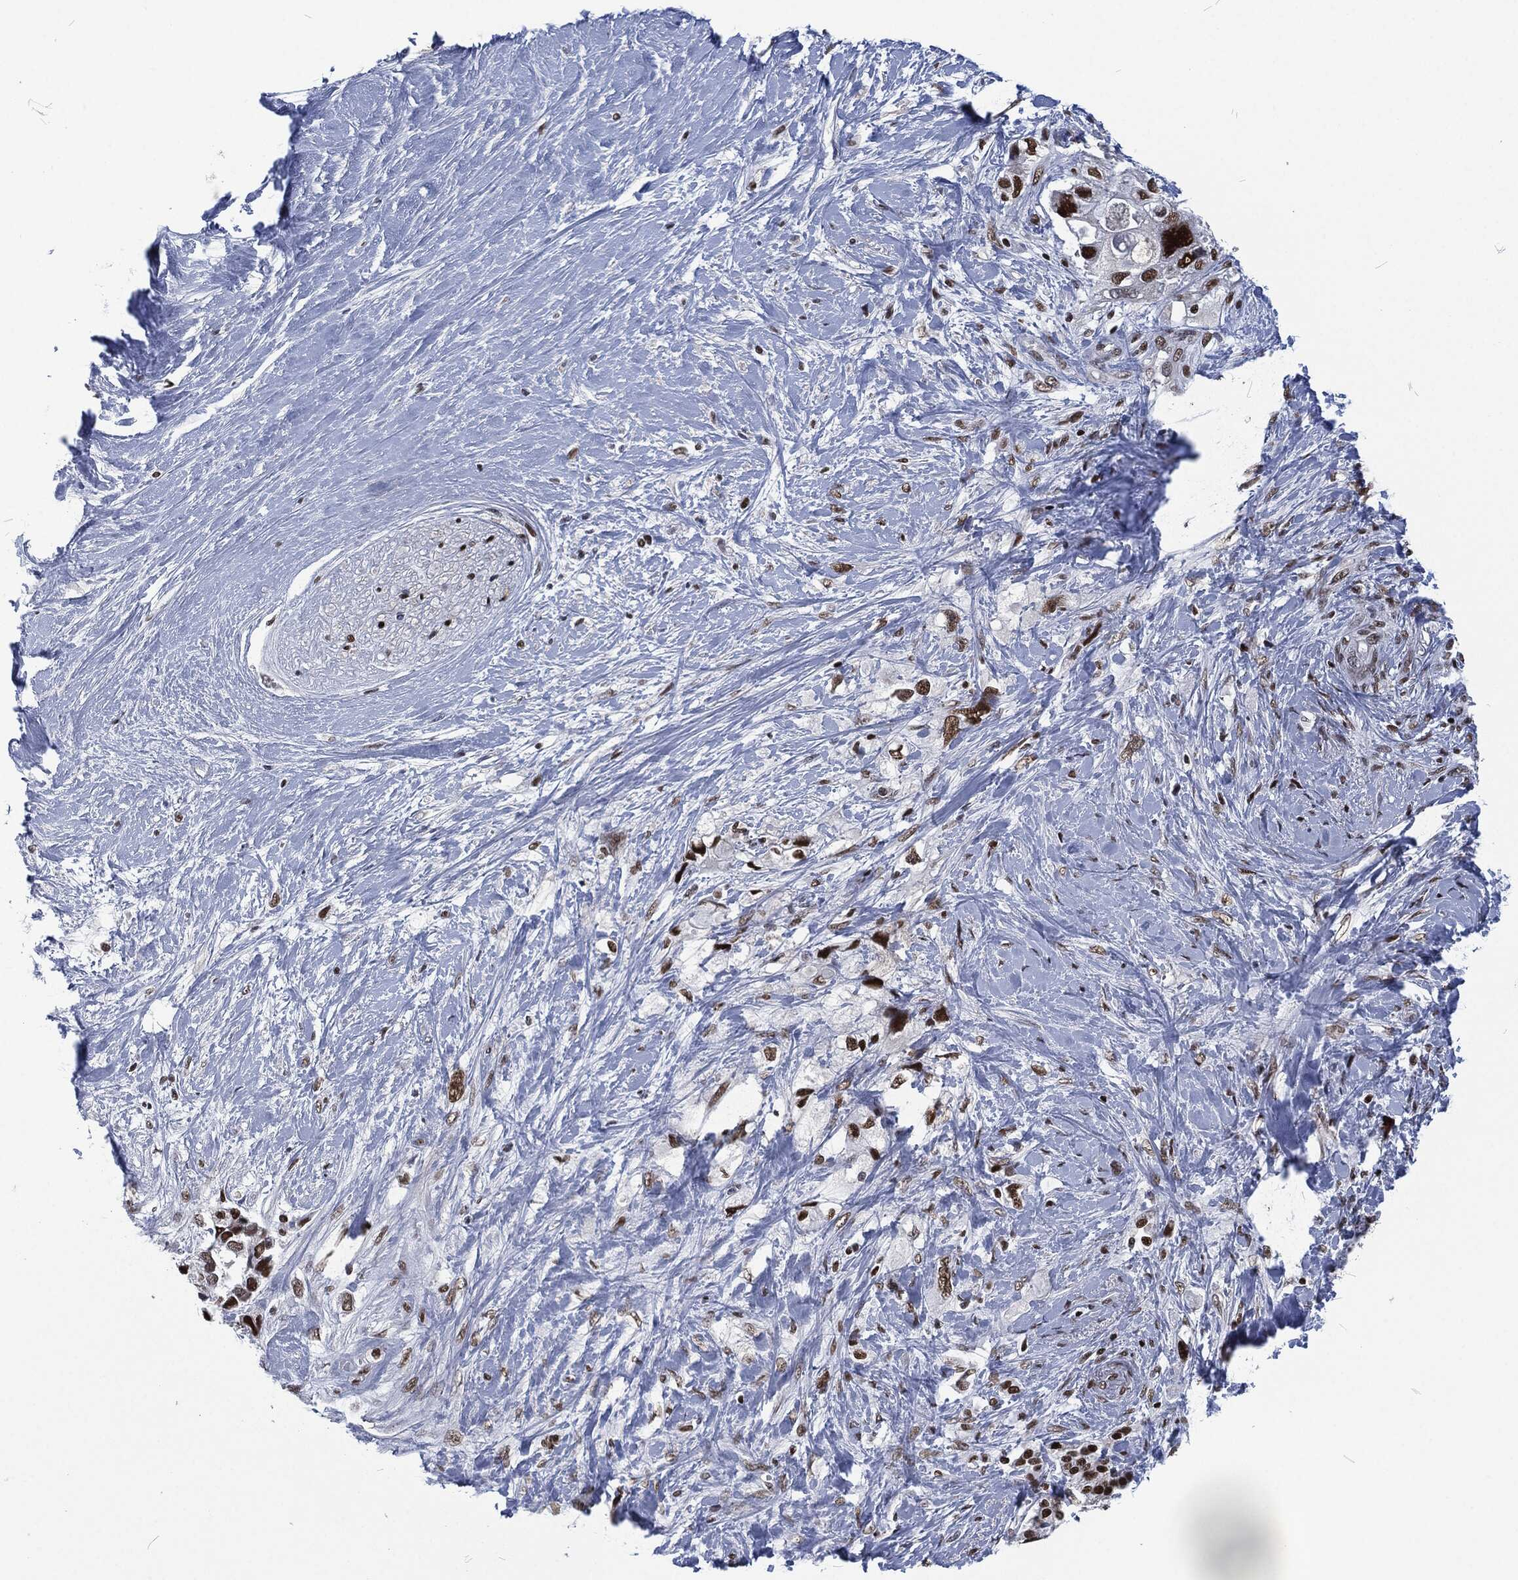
{"staining": {"intensity": "strong", "quantity": ">75%", "location": "nuclear"}, "tissue": "pancreatic cancer", "cell_type": "Tumor cells", "image_type": "cancer", "snomed": [{"axis": "morphology", "description": "Adenocarcinoma, NOS"}, {"axis": "topography", "description": "Pancreas"}], "caption": "Pancreatic cancer stained for a protein reveals strong nuclear positivity in tumor cells.", "gene": "DCPS", "patient": {"sex": "female", "age": 56}}